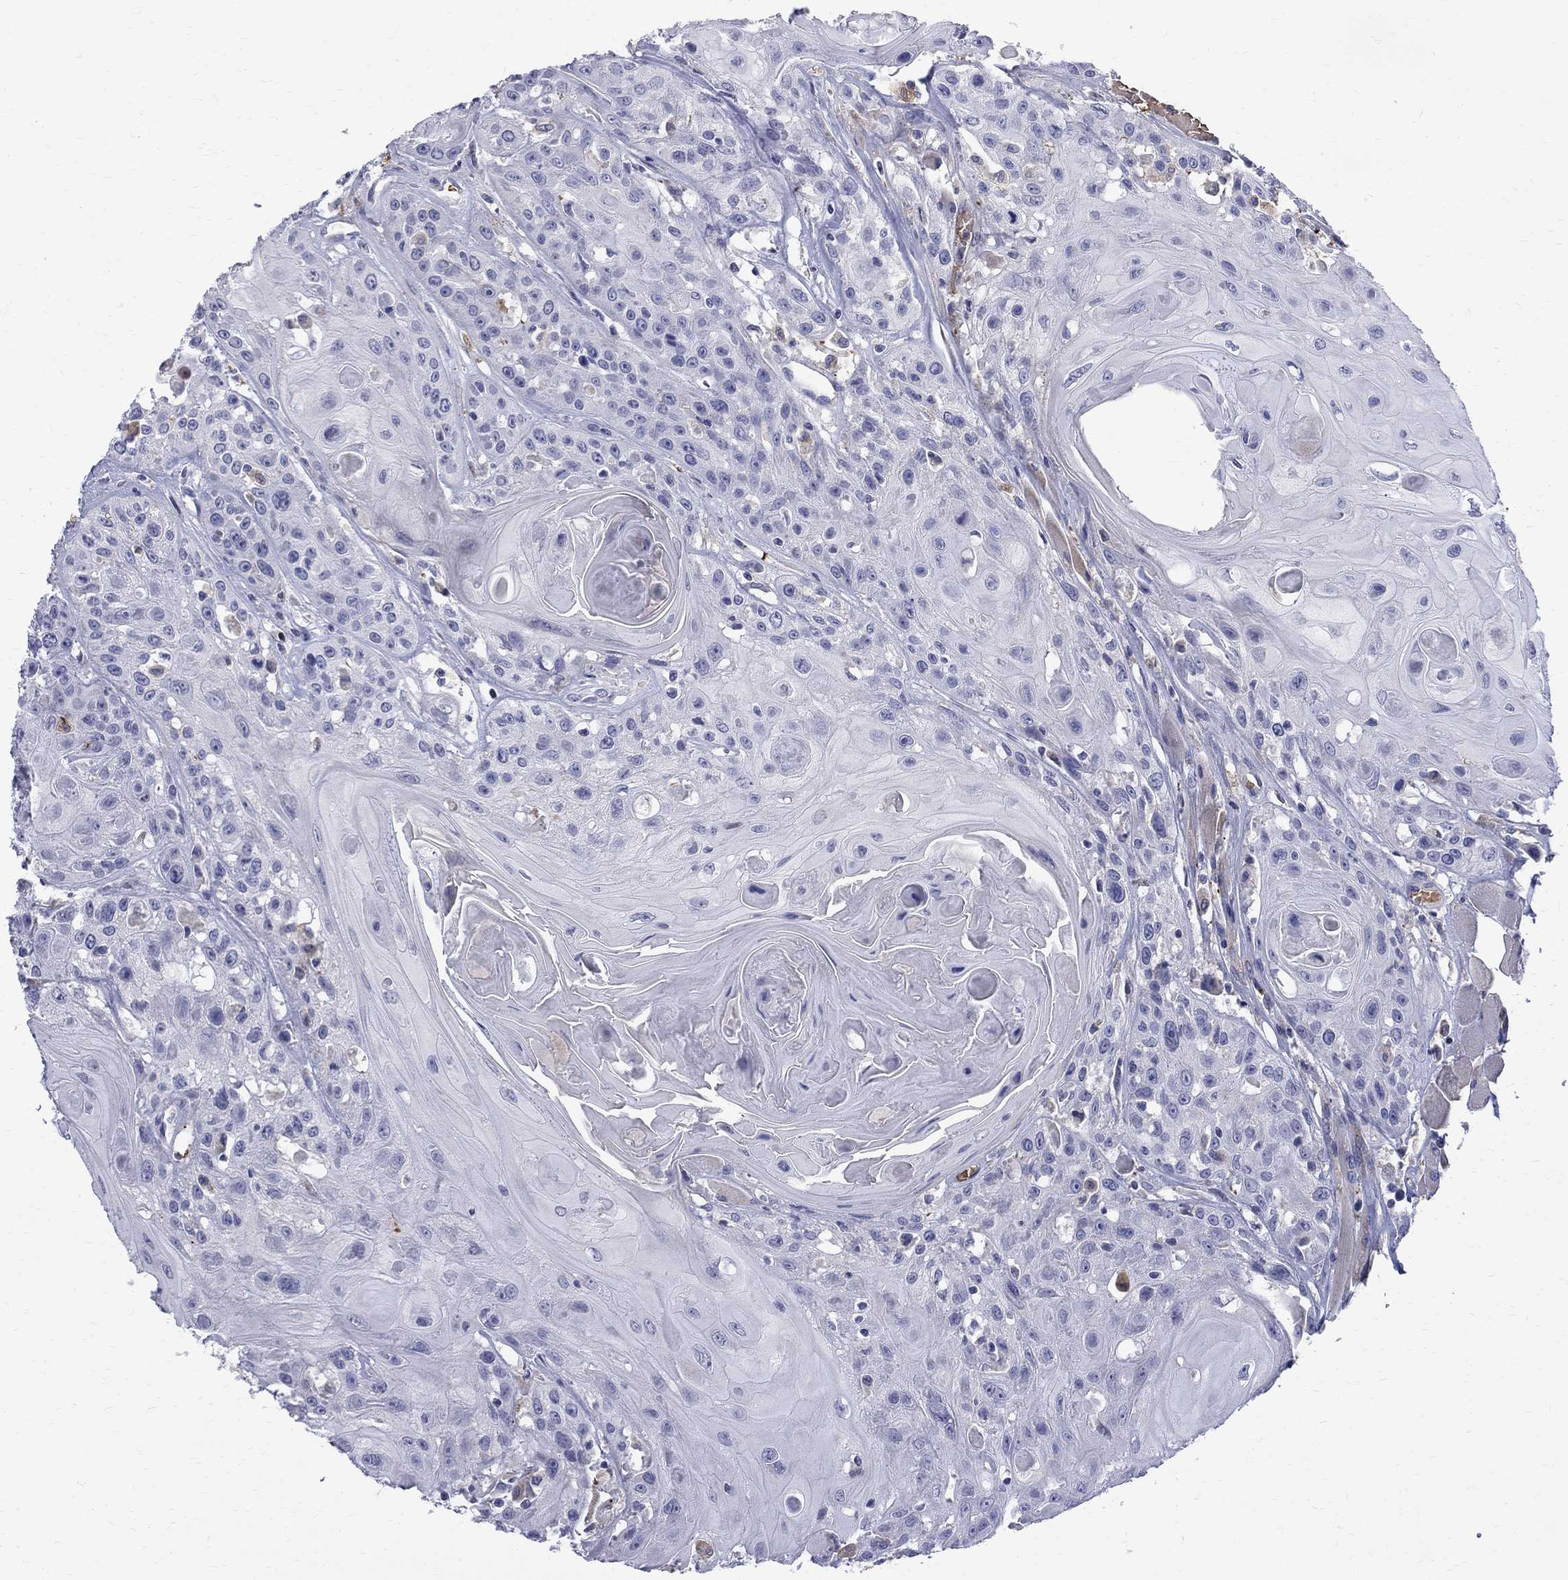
{"staining": {"intensity": "negative", "quantity": "none", "location": "none"}, "tissue": "head and neck cancer", "cell_type": "Tumor cells", "image_type": "cancer", "snomed": [{"axis": "morphology", "description": "Squamous cell carcinoma, NOS"}, {"axis": "topography", "description": "Head-Neck"}], "caption": "Tumor cells show no significant protein staining in head and neck squamous cell carcinoma.", "gene": "AGER", "patient": {"sex": "female", "age": 59}}